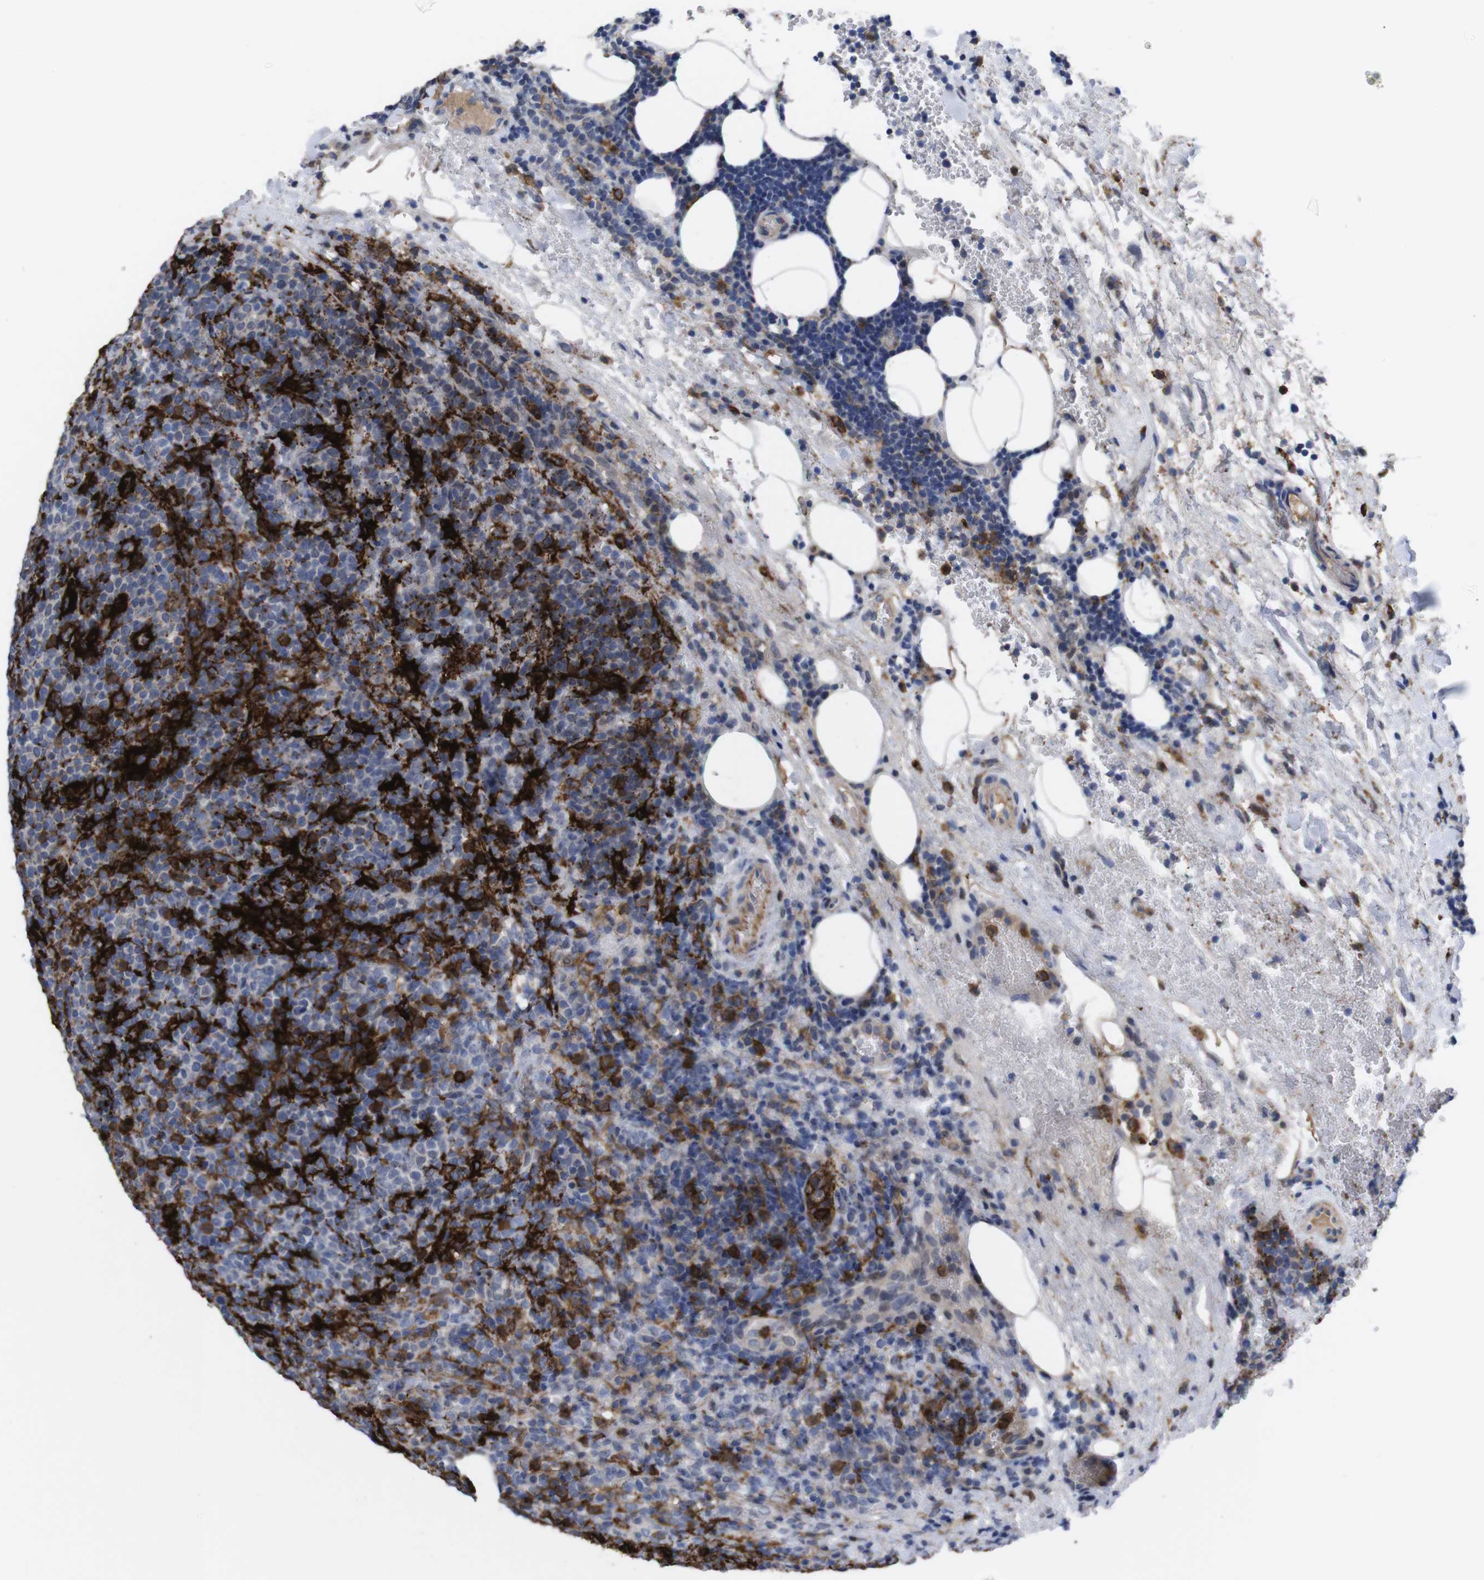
{"staining": {"intensity": "negative", "quantity": "none", "location": "none"}, "tissue": "lymphoma", "cell_type": "Tumor cells", "image_type": "cancer", "snomed": [{"axis": "morphology", "description": "Malignant lymphoma, non-Hodgkin's type, High grade"}, {"axis": "topography", "description": "Lymph node"}], "caption": "Immunohistochemical staining of lymphoma shows no significant staining in tumor cells.", "gene": "C5AR1", "patient": {"sex": "male", "age": 61}}